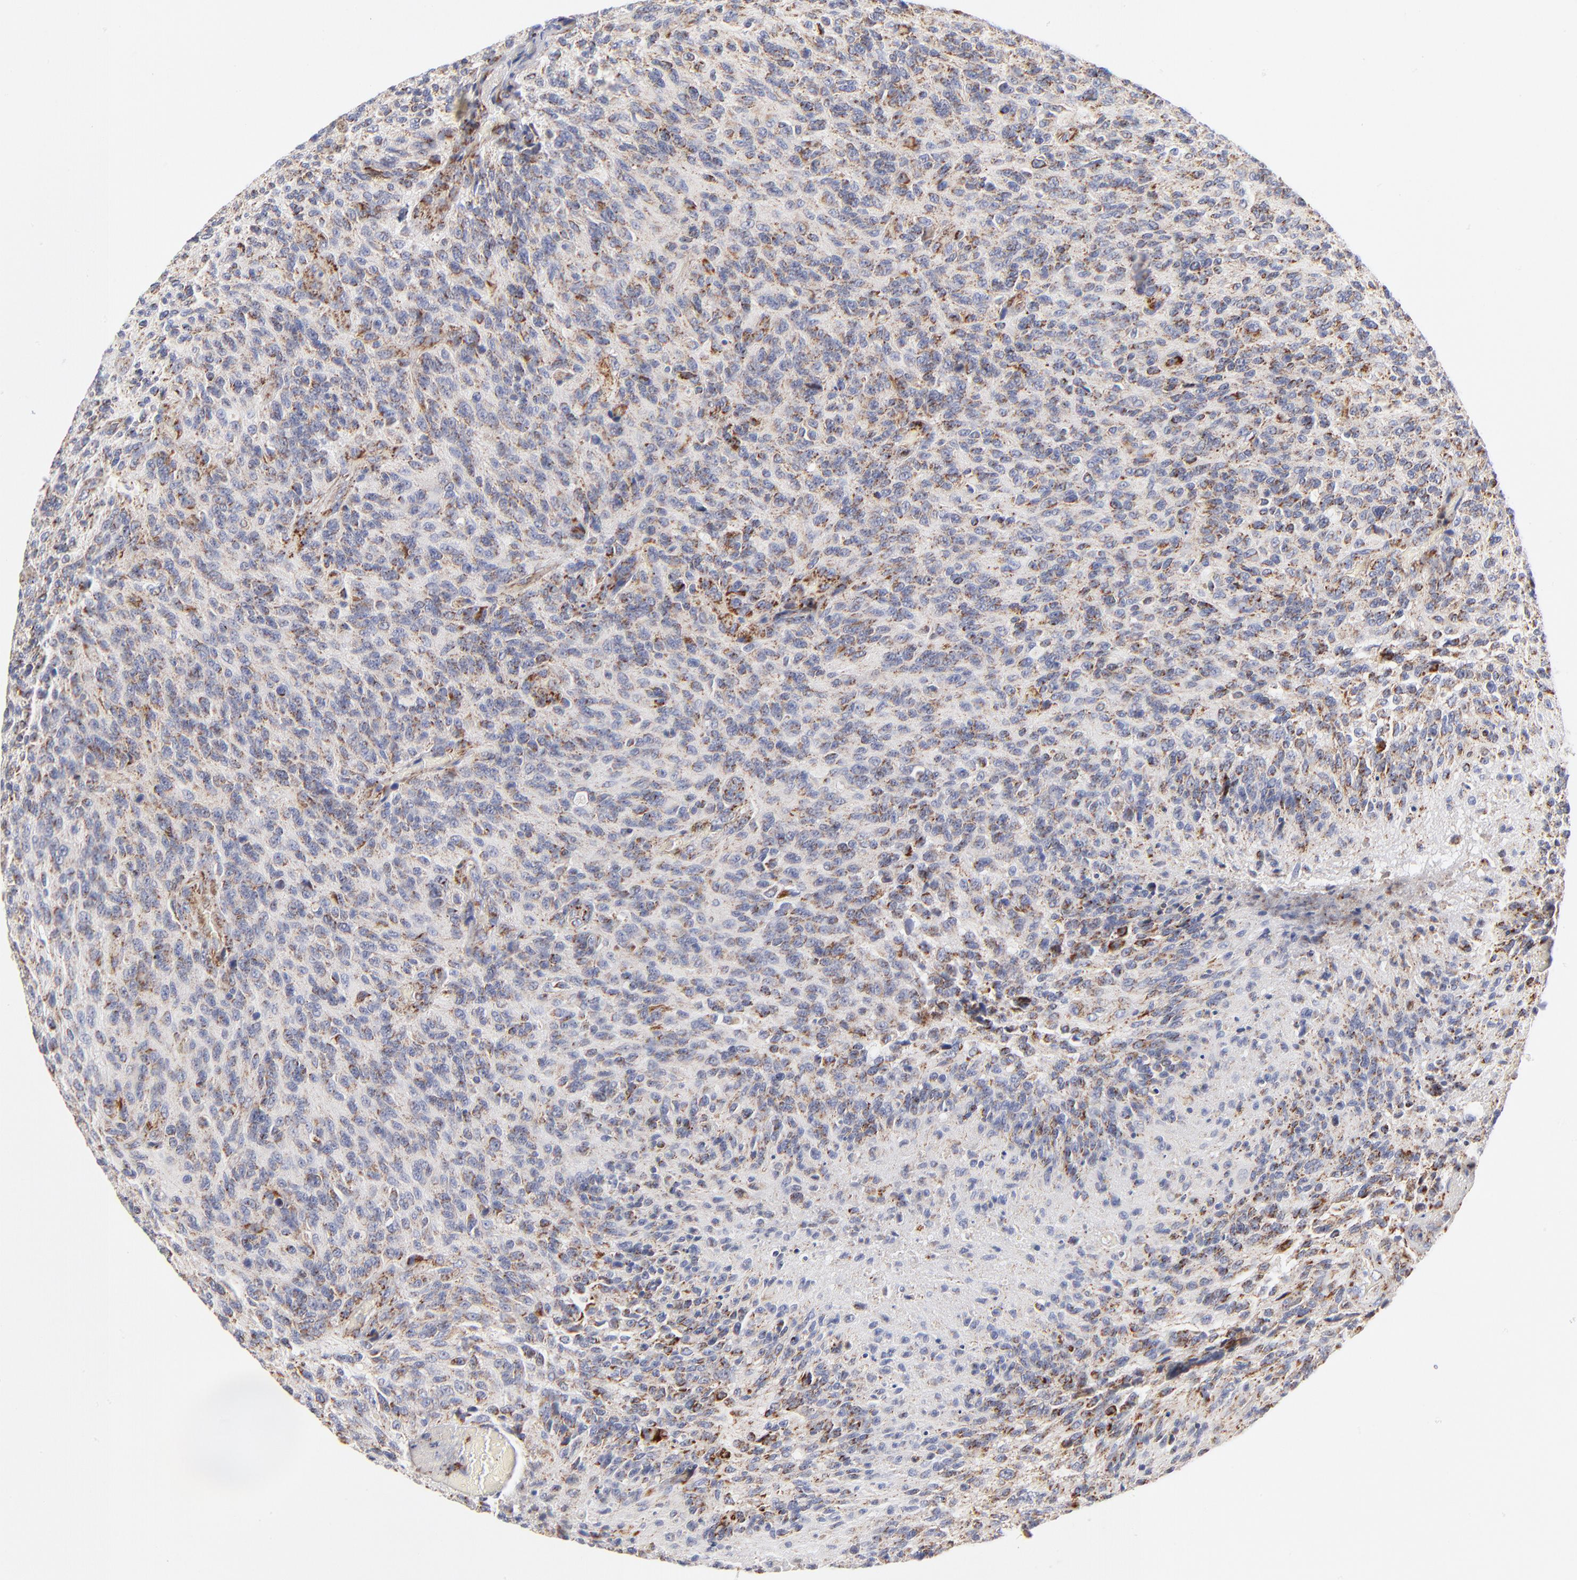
{"staining": {"intensity": "moderate", "quantity": "25%-75%", "location": "cytoplasmic/membranous"}, "tissue": "glioma", "cell_type": "Tumor cells", "image_type": "cancer", "snomed": [{"axis": "morphology", "description": "Normal tissue, NOS"}, {"axis": "morphology", "description": "Glioma, malignant, High grade"}, {"axis": "topography", "description": "Cerebral cortex"}], "caption": "Immunohistochemical staining of glioma exhibits medium levels of moderate cytoplasmic/membranous protein expression in approximately 25%-75% of tumor cells. The protein of interest is shown in brown color, while the nuclei are stained blue.", "gene": "DLAT", "patient": {"sex": "male", "age": 56}}